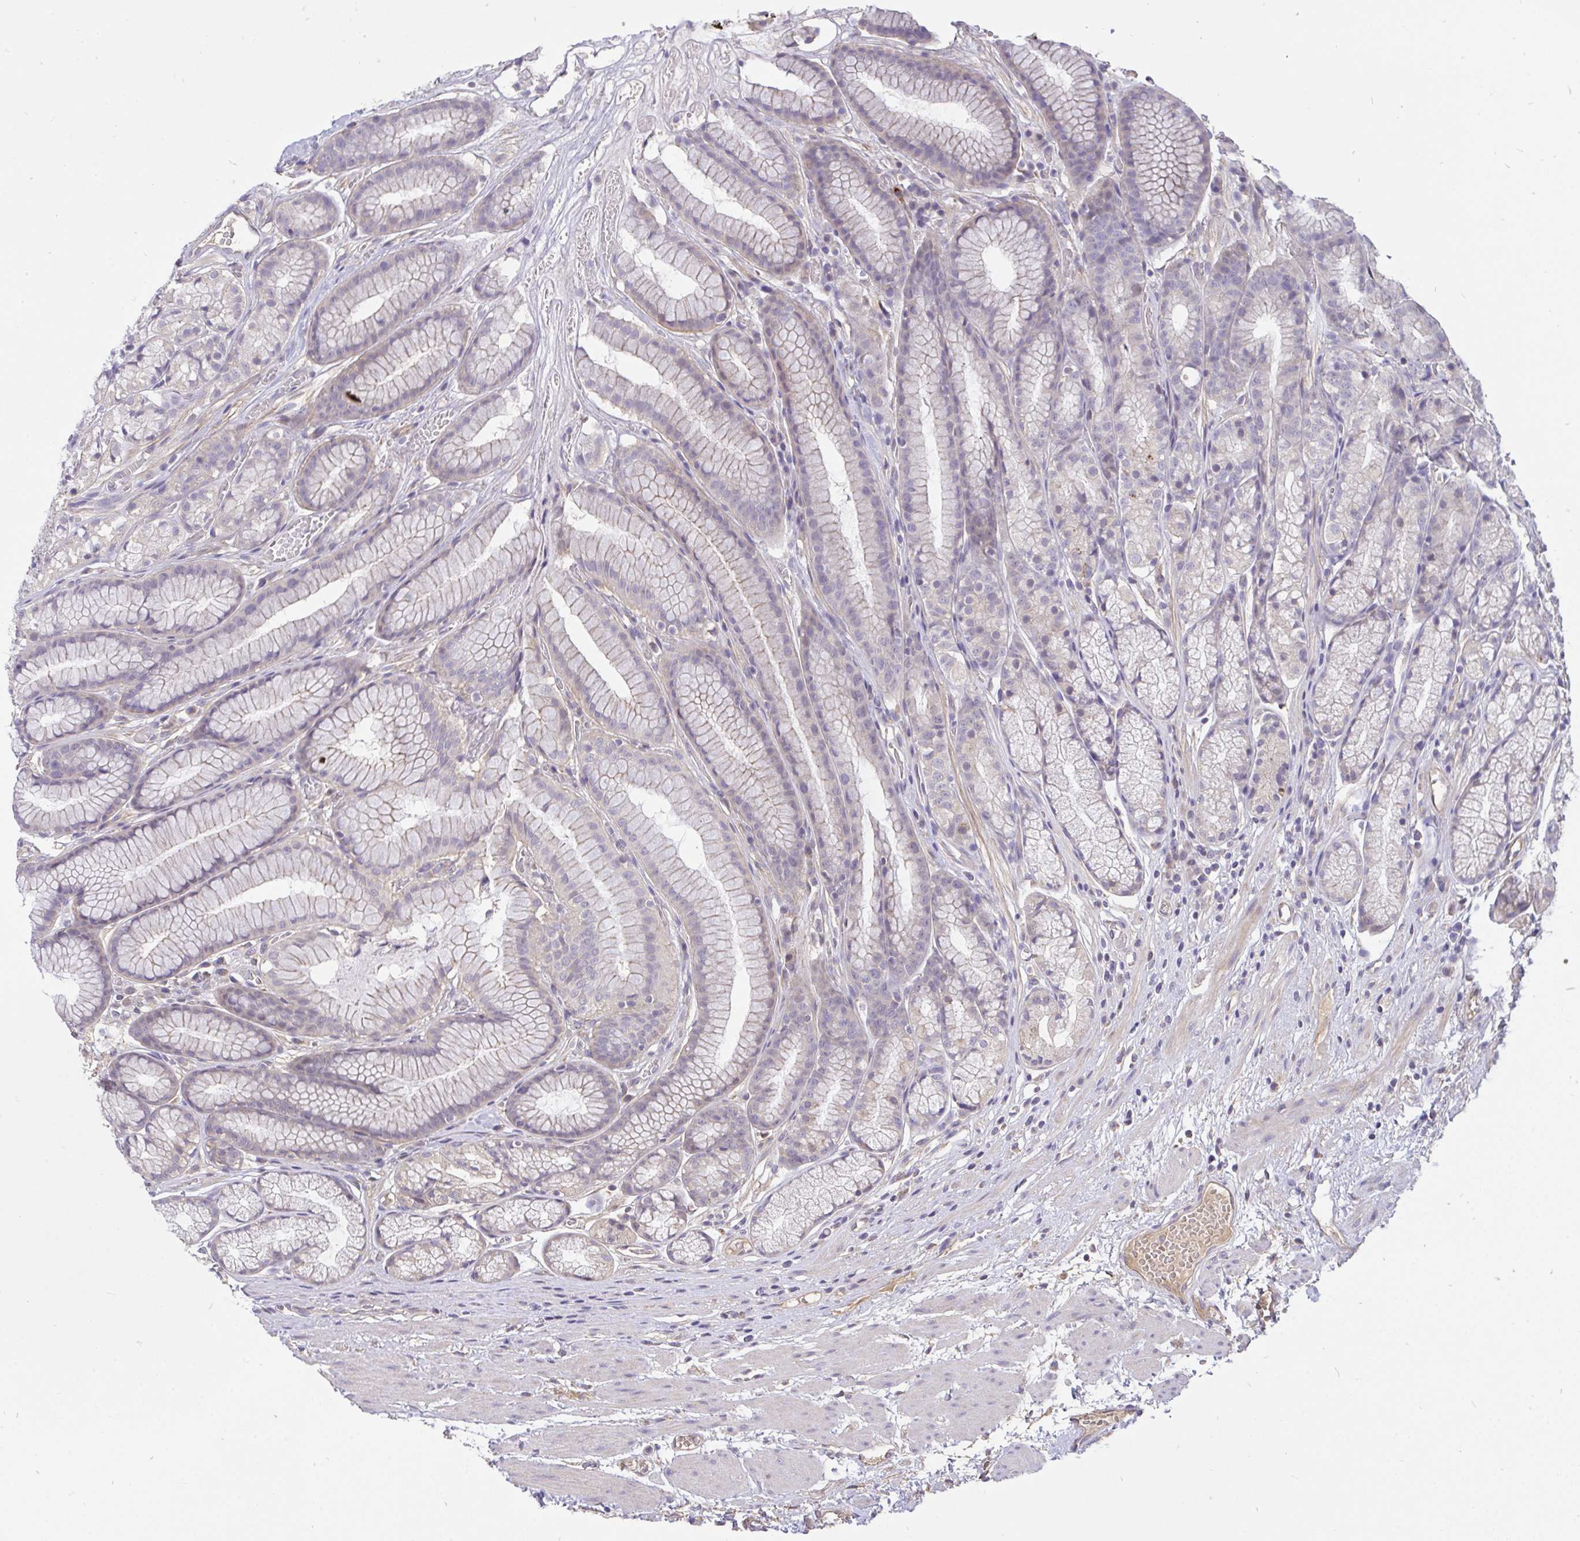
{"staining": {"intensity": "weak", "quantity": "25%-75%", "location": "cytoplasmic/membranous"}, "tissue": "stomach", "cell_type": "Glandular cells", "image_type": "normal", "snomed": [{"axis": "morphology", "description": "Normal tissue, NOS"}, {"axis": "topography", "description": "Smooth muscle"}, {"axis": "topography", "description": "Stomach"}], "caption": "Protein staining by immunohistochemistry reveals weak cytoplasmic/membranous expression in approximately 25%-75% of glandular cells in benign stomach.", "gene": "C19orf54", "patient": {"sex": "male", "age": 70}}